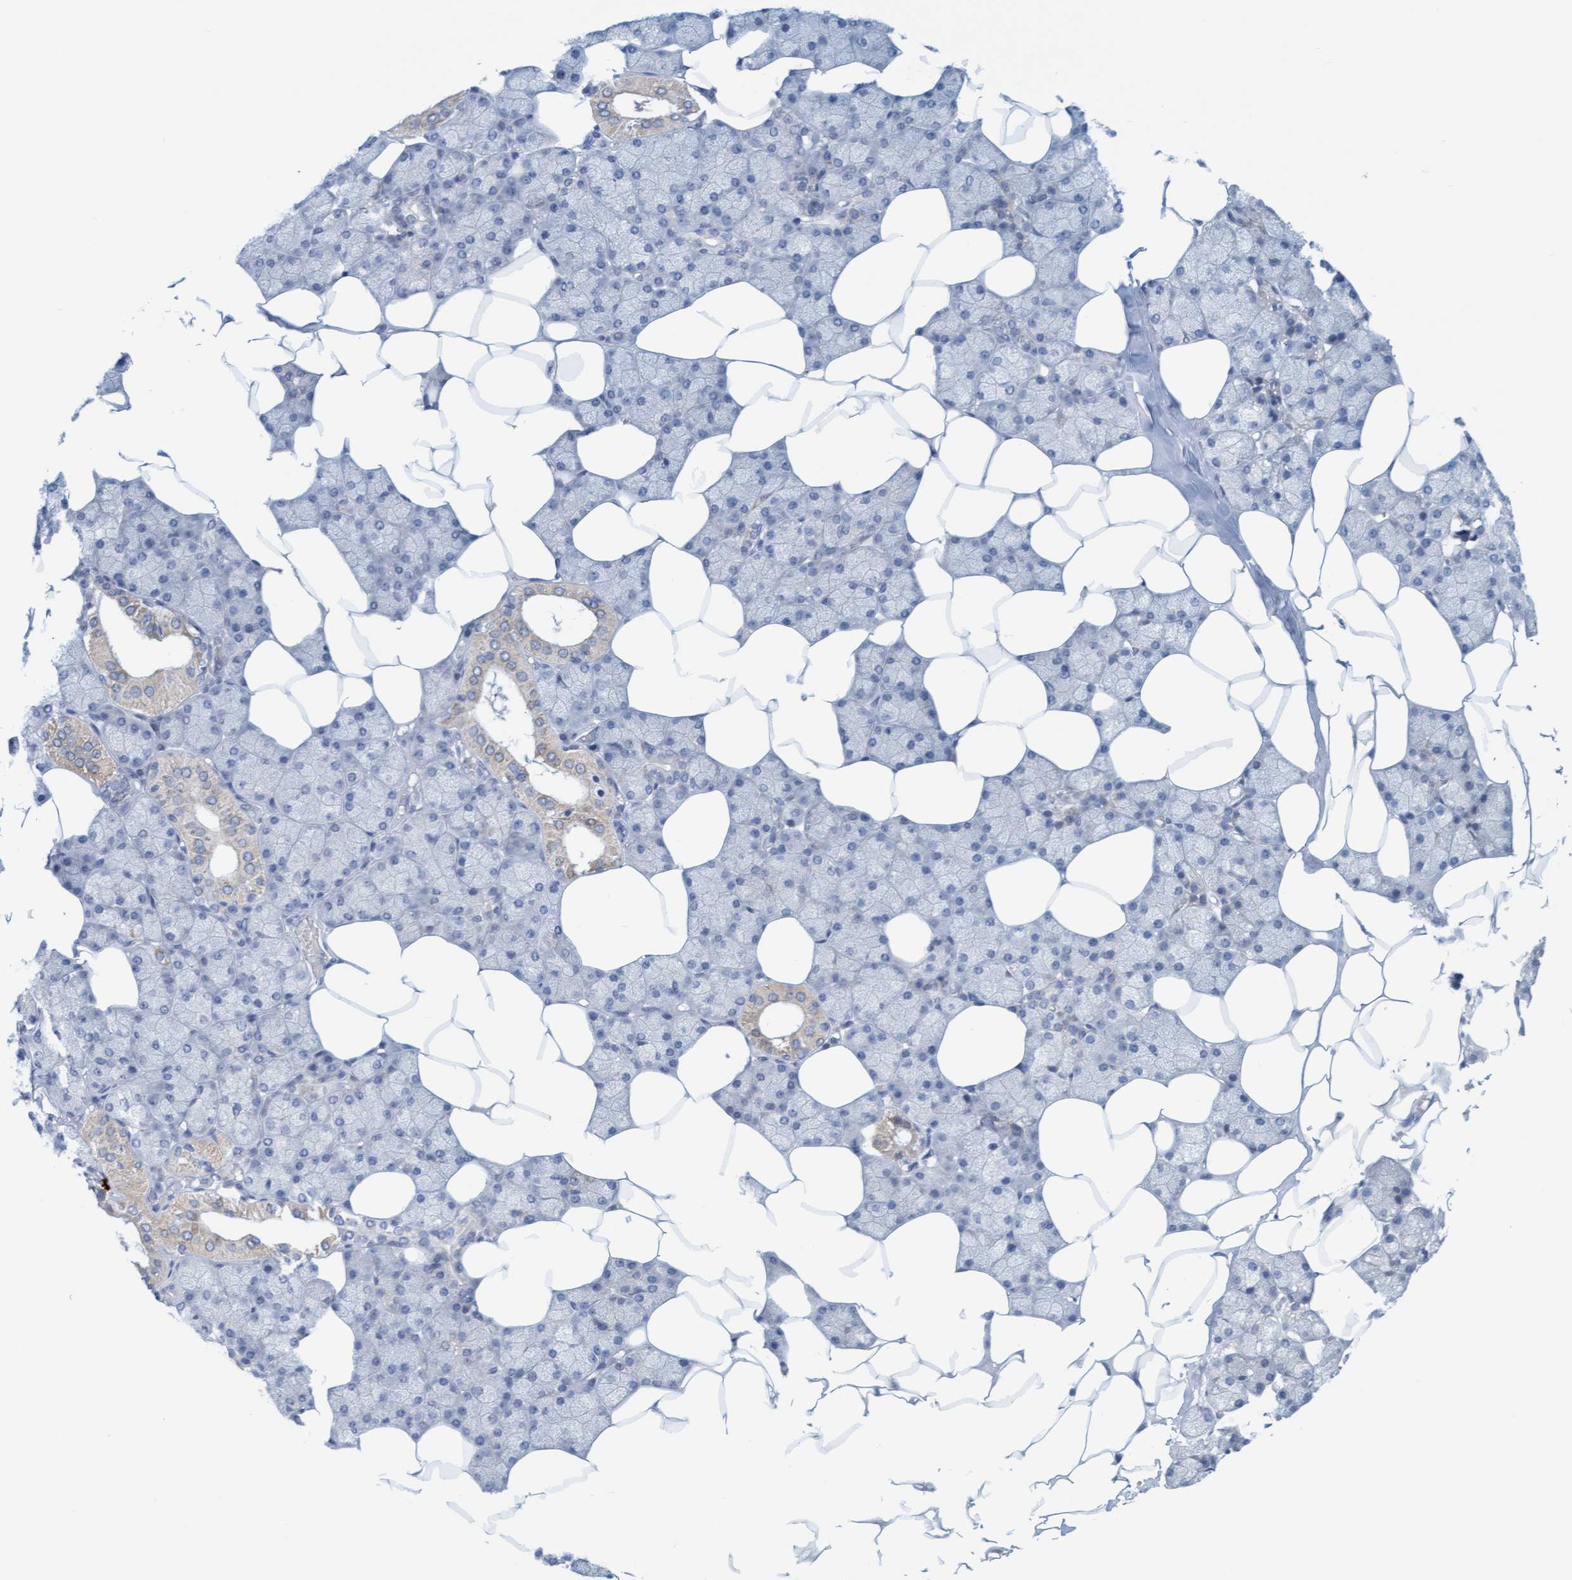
{"staining": {"intensity": "weak", "quantity": "<25%", "location": "cytoplasmic/membranous"}, "tissue": "salivary gland", "cell_type": "Glandular cells", "image_type": "normal", "snomed": [{"axis": "morphology", "description": "Normal tissue, NOS"}, {"axis": "topography", "description": "Salivary gland"}], "caption": "DAB (3,3'-diaminobenzidine) immunohistochemical staining of normal salivary gland shows no significant staining in glandular cells. The staining is performed using DAB (3,3'-diaminobenzidine) brown chromogen with nuclei counter-stained in using hematoxylin.", "gene": "CPA3", "patient": {"sex": "male", "age": 62}}